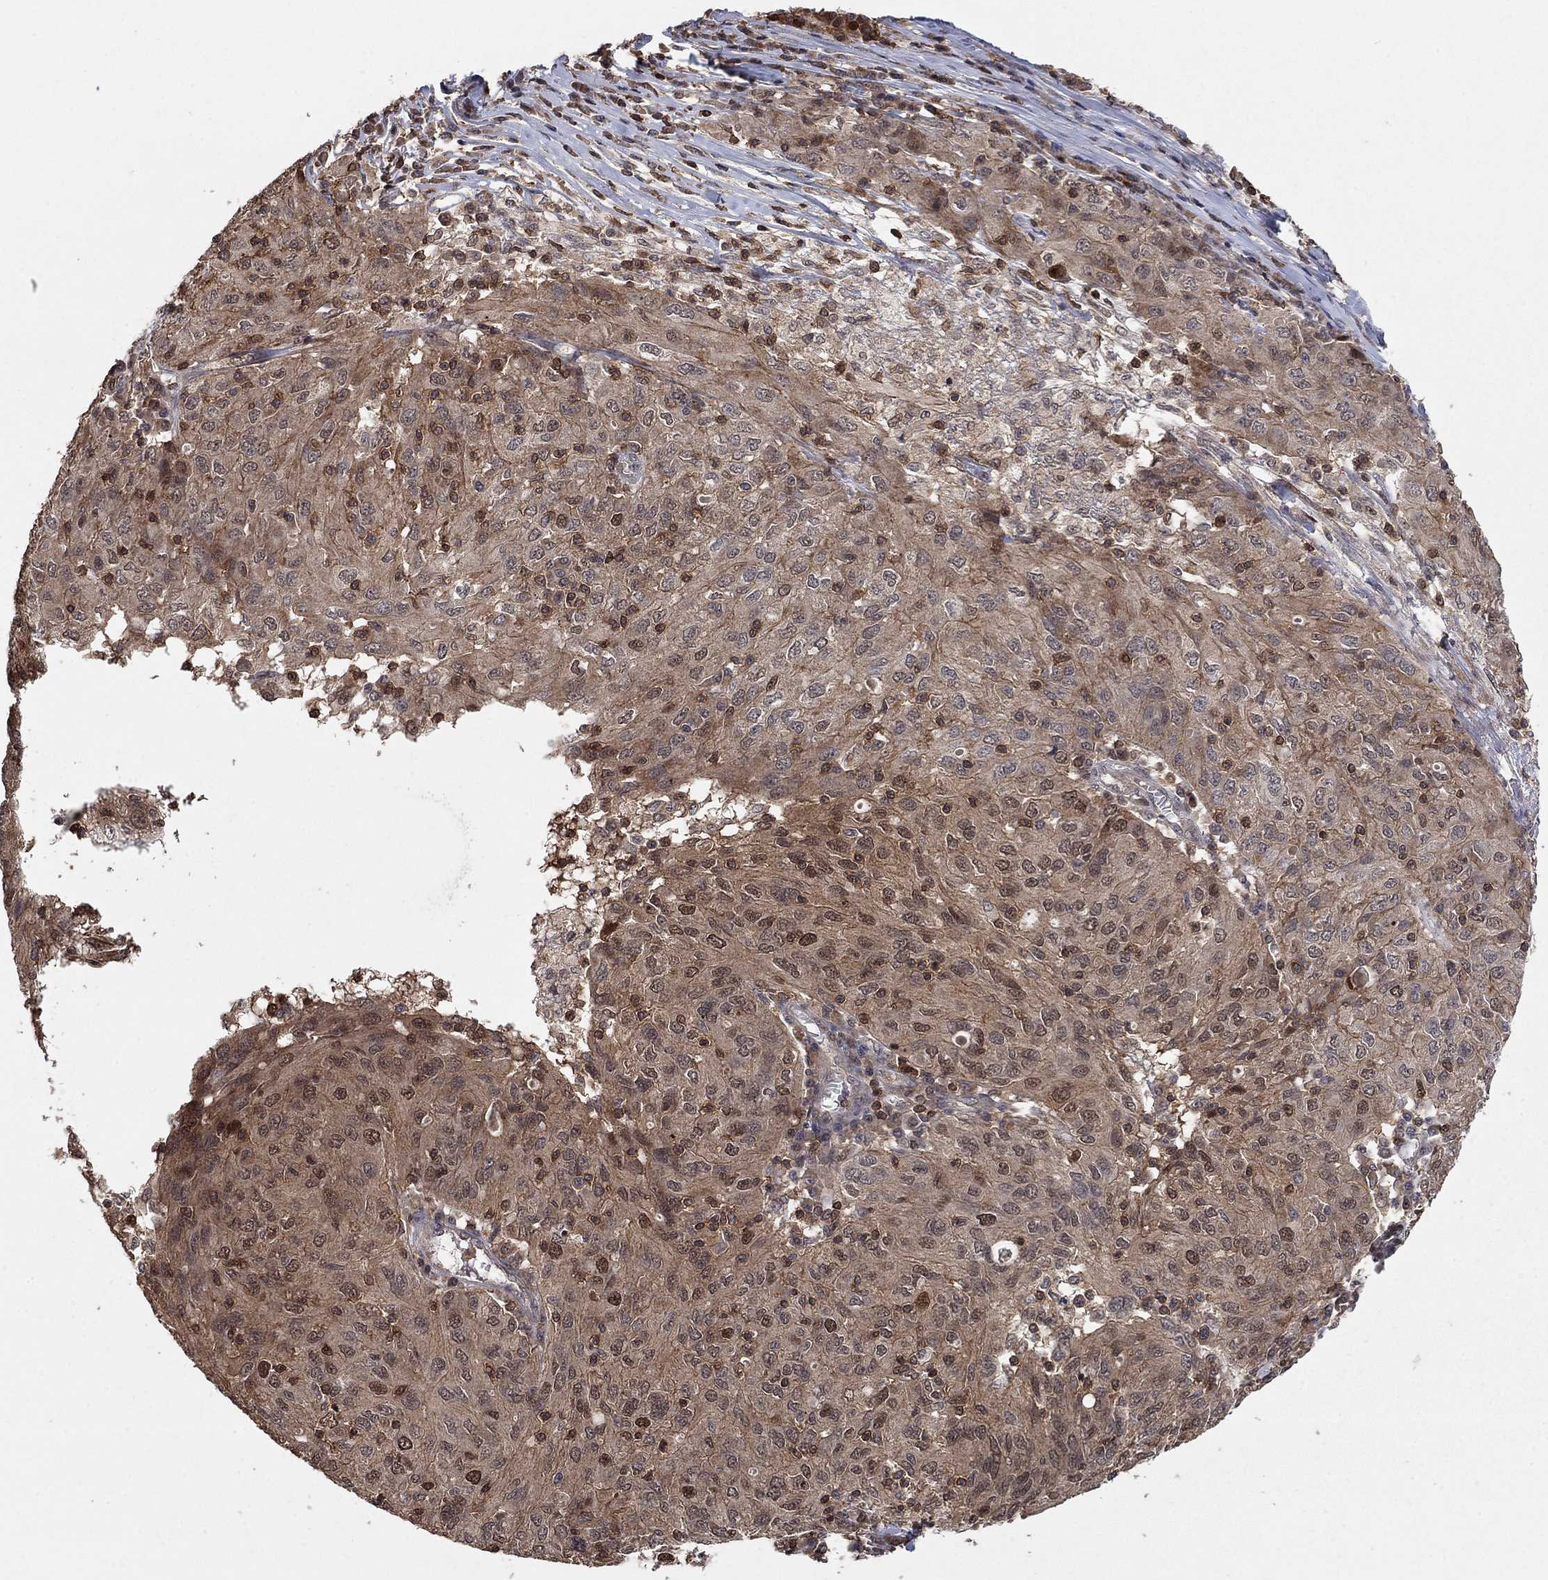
{"staining": {"intensity": "moderate", "quantity": "25%-75%", "location": "cytoplasmic/membranous,nuclear"}, "tissue": "ovarian cancer", "cell_type": "Tumor cells", "image_type": "cancer", "snomed": [{"axis": "morphology", "description": "Carcinoma, endometroid"}, {"axis": "topography", "description": "Ovary"}], "caption": "The image demonstrates staining of endometroid carcinoma (ovarian), revealing moderate cytoplasmic/membranous and nuclear protein expression (brown color) within tumor cells.", "gene": "CCDC66", "patient": {"sex": "female", "age": 50}}